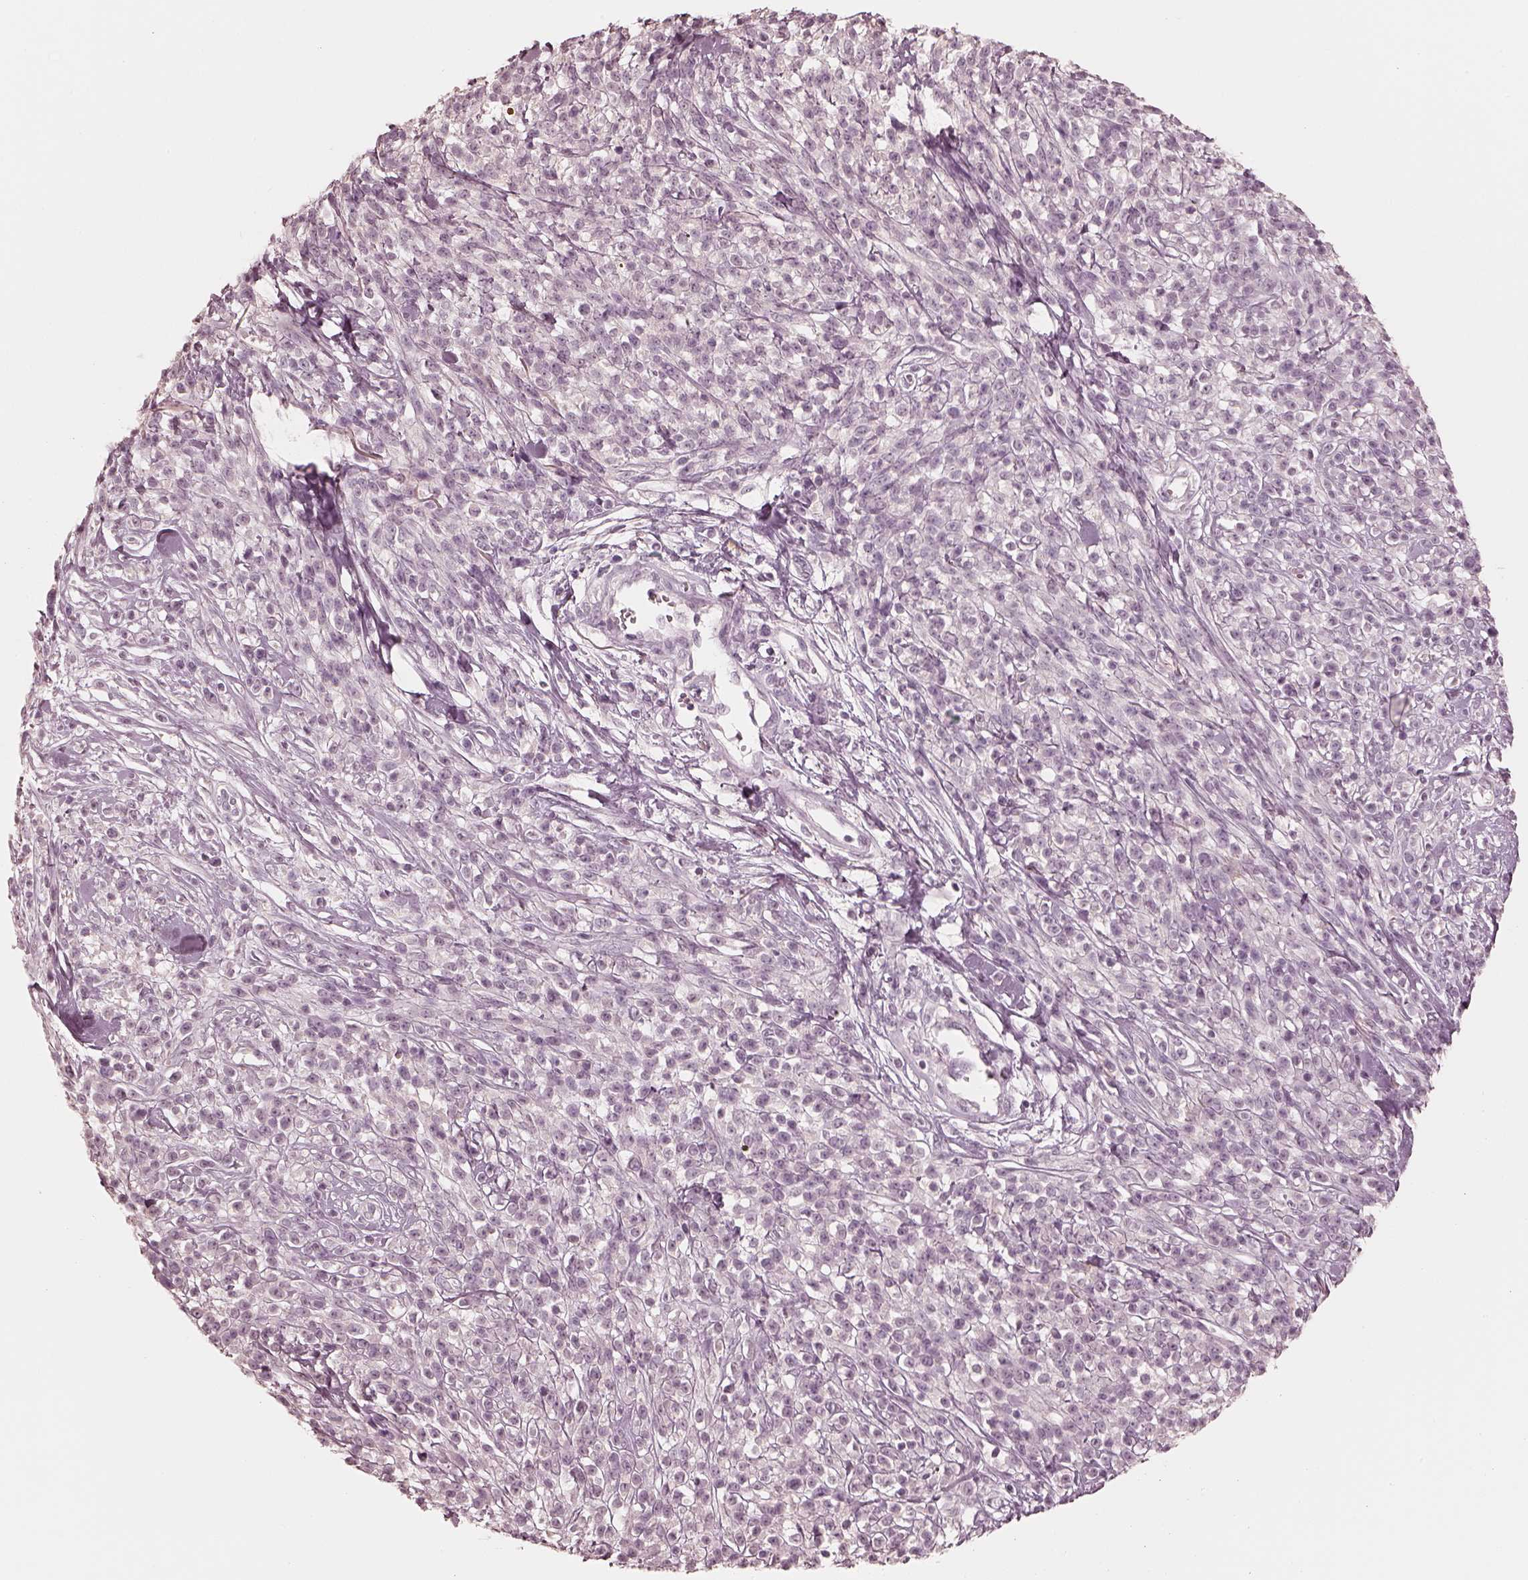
{"staining": {"intensity": "negative", "quantity": "none", "location": "none"}, "tissue": "melanoma", "cell_type": "Tumor cells", "image_type": "cancer", "snomed": [{"axis": "morphology", "description": "Malignant melanoma, NOS"}, {"axis": "topography", "description": "Skin"}, {"axis": "topography", "description": "Skin of trunk"}], "caption": "Tumor cells show no significant positivity in malignant melanoma. The staining was performed using DAB to visualize the protein expression in brown, while the nuclei were stained in blue with hematoxylin (Magnification: 20x).", "gene": "CALR3", "patient": {"sex": "male", "age": 74}}